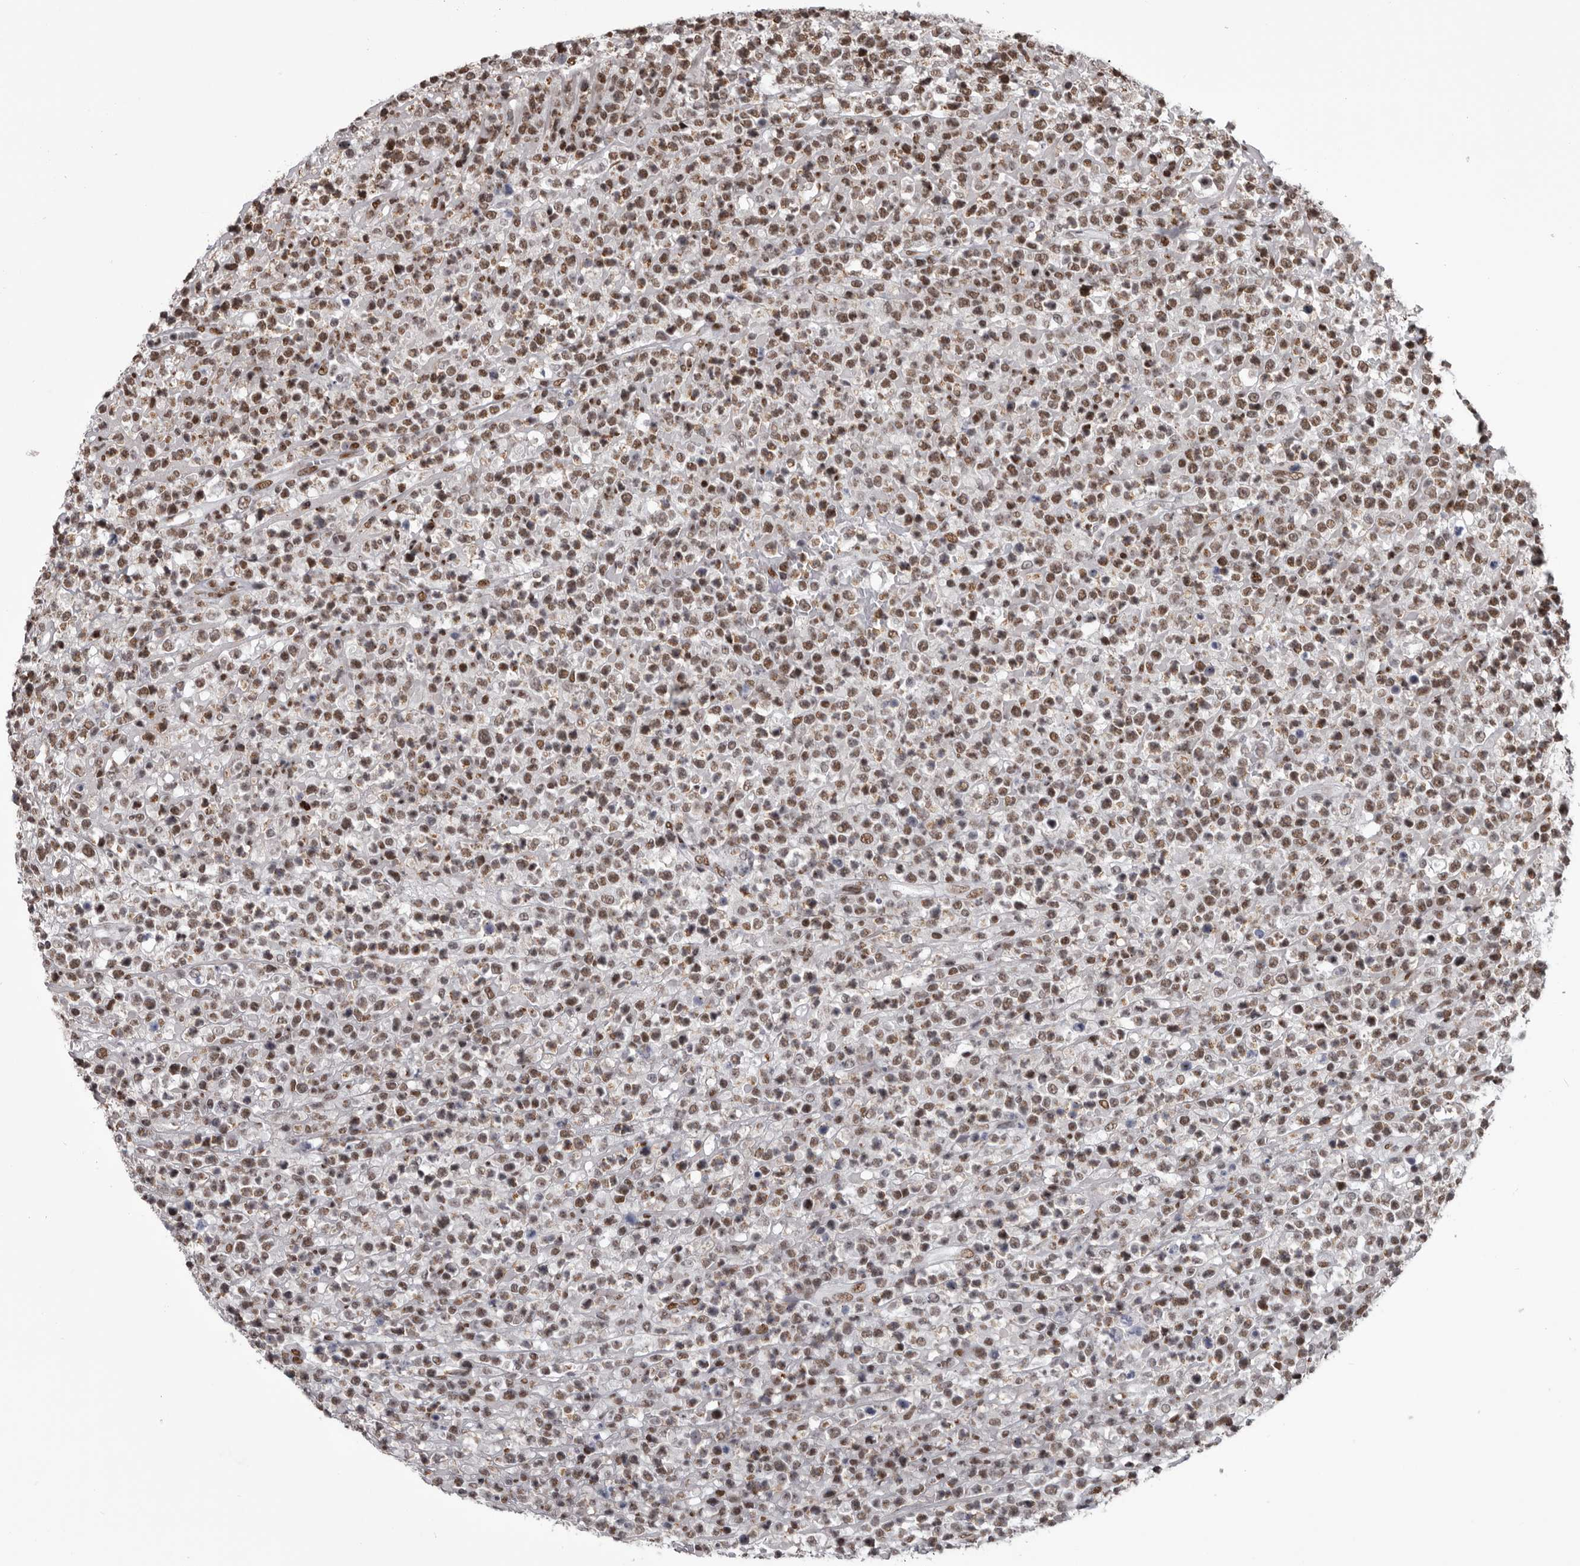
{"staining": {"intensity": "moderate", "quantity": ">75%", "location": "nuclear"}, "tissue": "lymphoma", "cell_type": "Tumor cells", "image_type": "cancer", "snomed": [{"axis": "morphology", "description": "Malignant lymphoma, non-Hodgkin's type, High grade"}, {"axis": "topography", "description": "Colon"}], "caption": "Immunohistochemical staining of human malignant lymphoma, non-Hodgkin's type (high-grade) reveals medium levels of moderate nuclear expression in approximately >75% of tumor cells. The staining is performed using DAB brown chromogen to label protein expression. The nuclei are counter-stained blue using hematoxylin.", "gene": "NUMA1", "patient": {"sex": "female", "age": 53}}